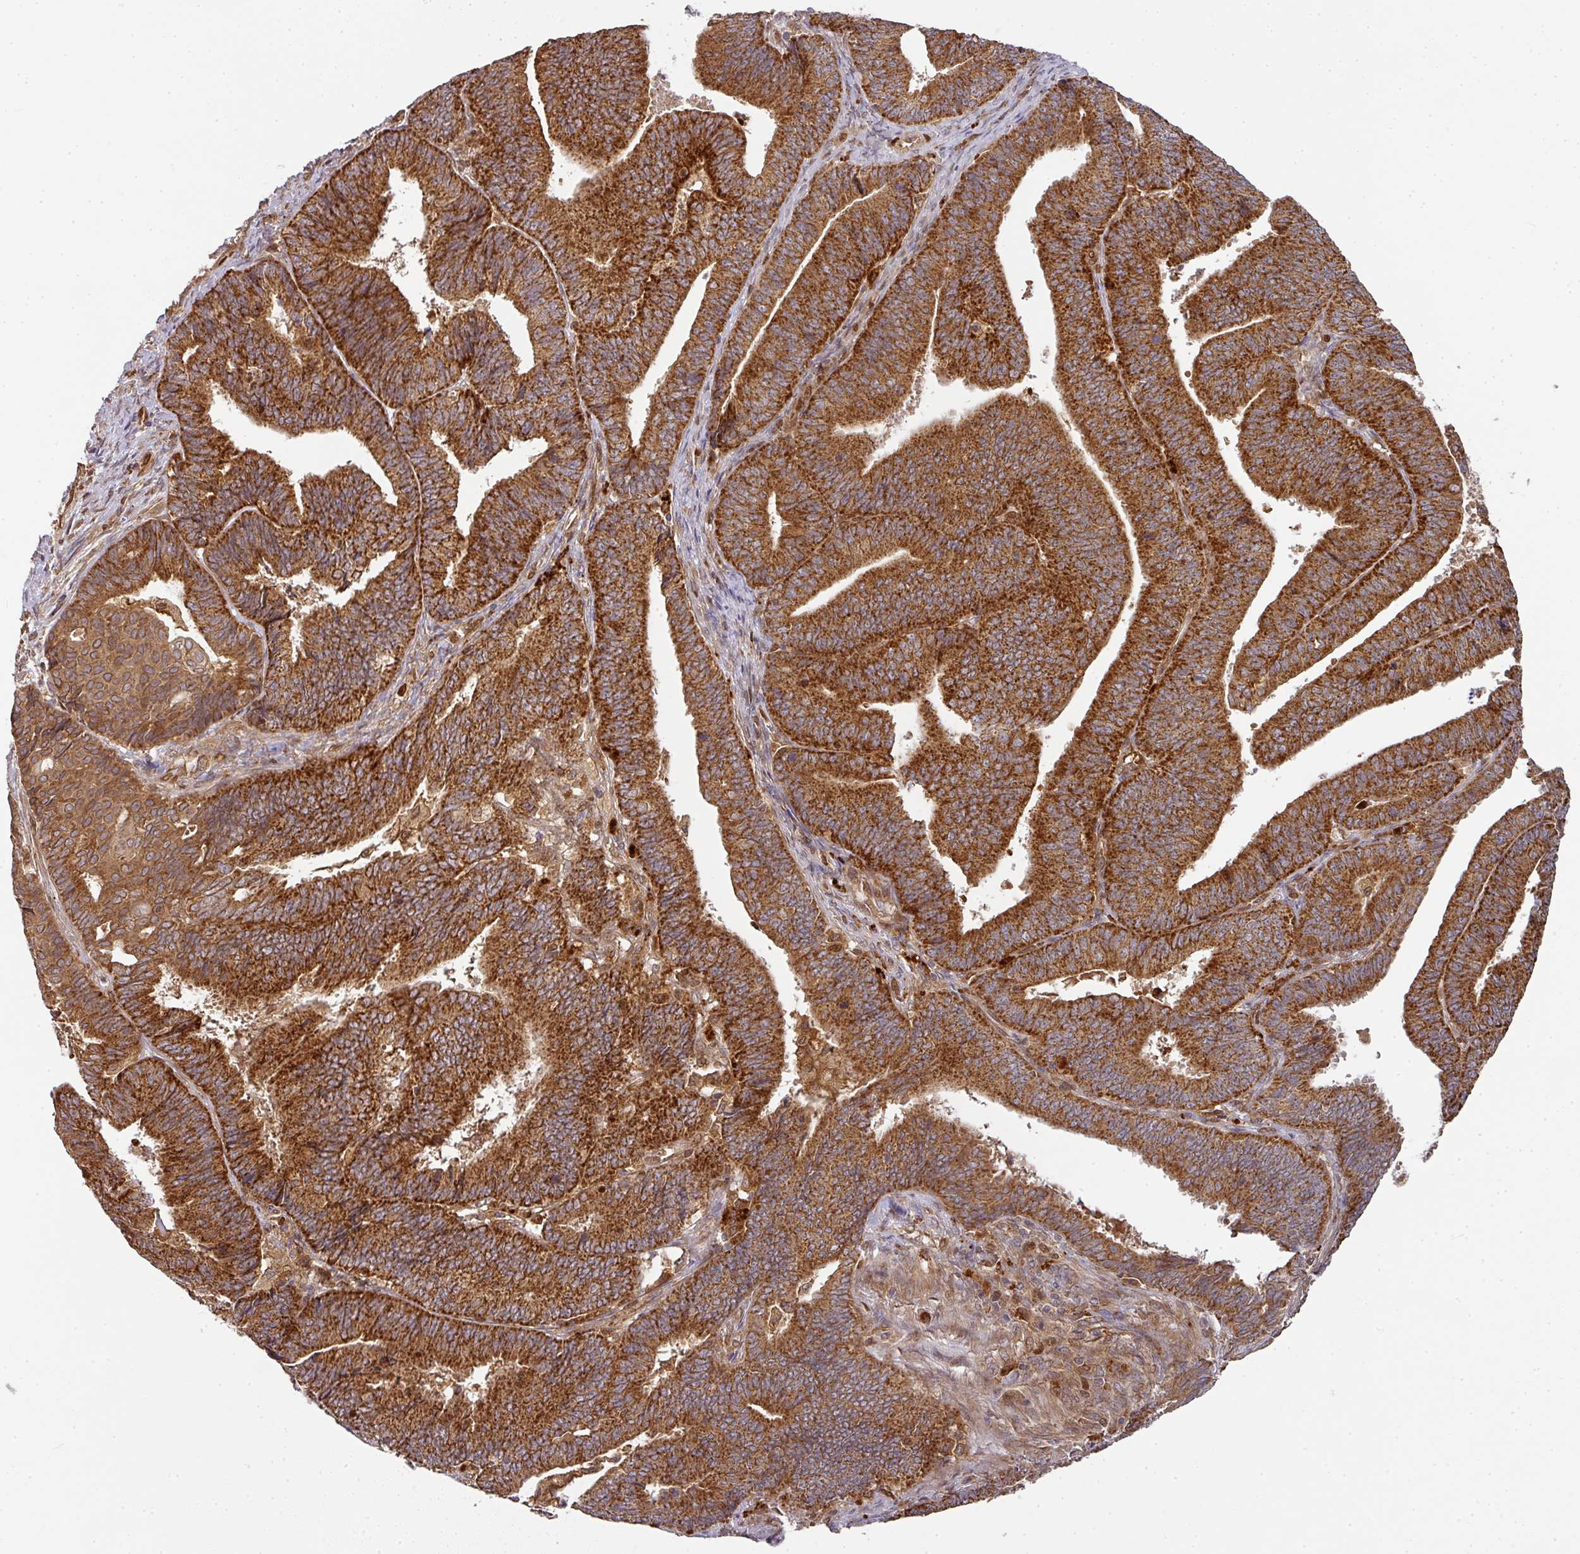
{"staining": {"intensity": "strong", "quantity": ">75%", "location": "cytoplasmic/membranous"}, "tissue": "endometrial cancer", "cell_type": "Tumor cells", "image_type": "cancer", "snomed": [{"axis": "morphology", "description": "Adenocarcinoma, NOS"}, {"axis": "topography", "description": "Endometrium"}], "caption": "About >75% of tumor cells in endometrial cancer show strong cytoplasmic/membranous protein staining as visualized by brown immunohistochemical staining.", "gene": "MALSU1", "patient": {"sex": "female", "age": 73}}